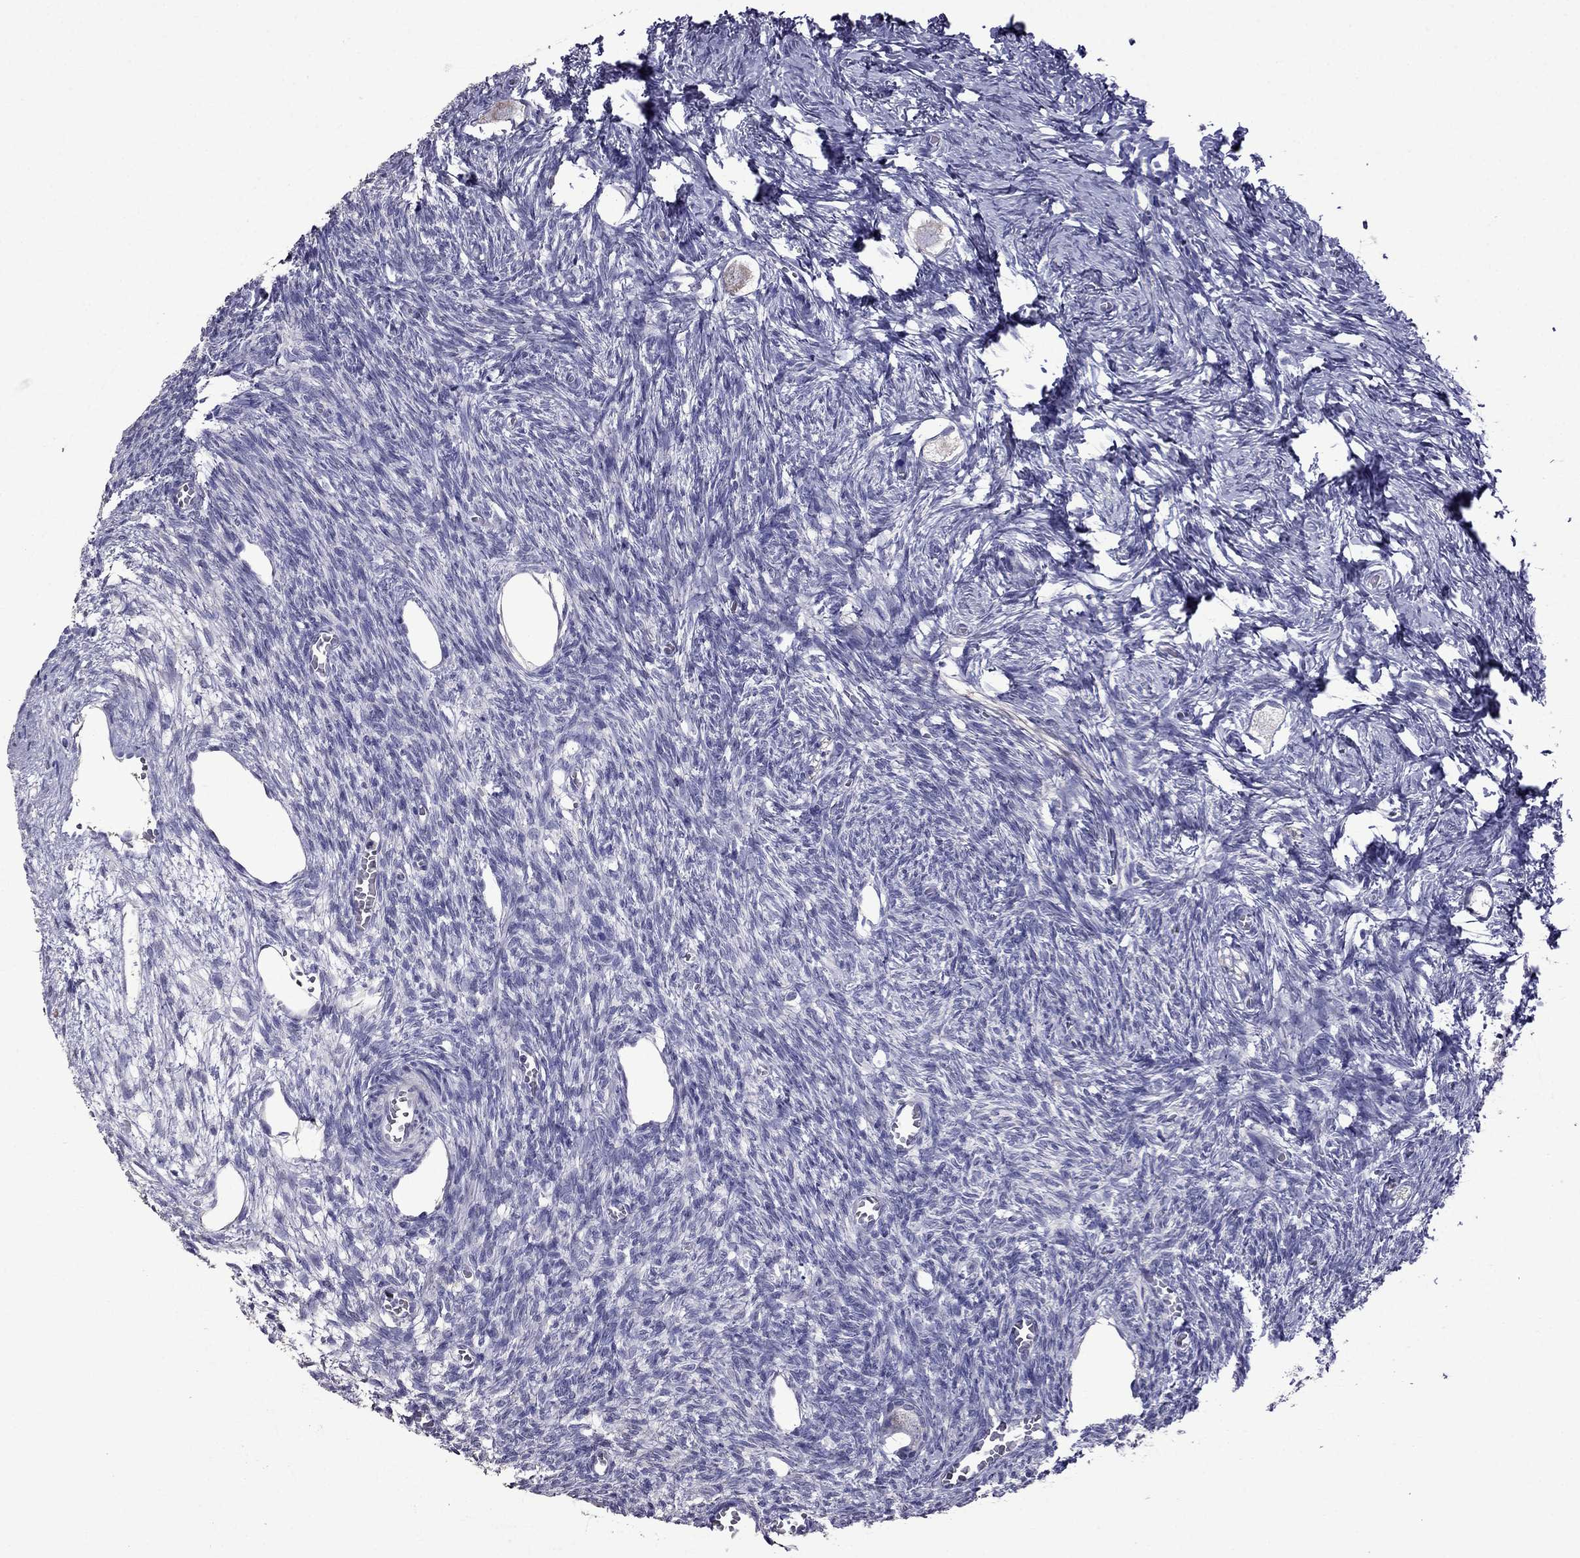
{"staining": {"intensity": "negative", "quantity": "none", "location": "none"}, "tissue": "ovary", "cell_type": "Follicle cells", "image_type": "normal", "snomed": [{"axis": "morphology", "description": "Normal tissue, NOS"}, {"axis": "topography", "description": "Ovary"}], "caption": "IHC image of unremarkable ovary stained for a protein (brown), which shows no expression in follicle cells.", "gene": "AK5", "patient": {"sex": "female", "age": 27}}